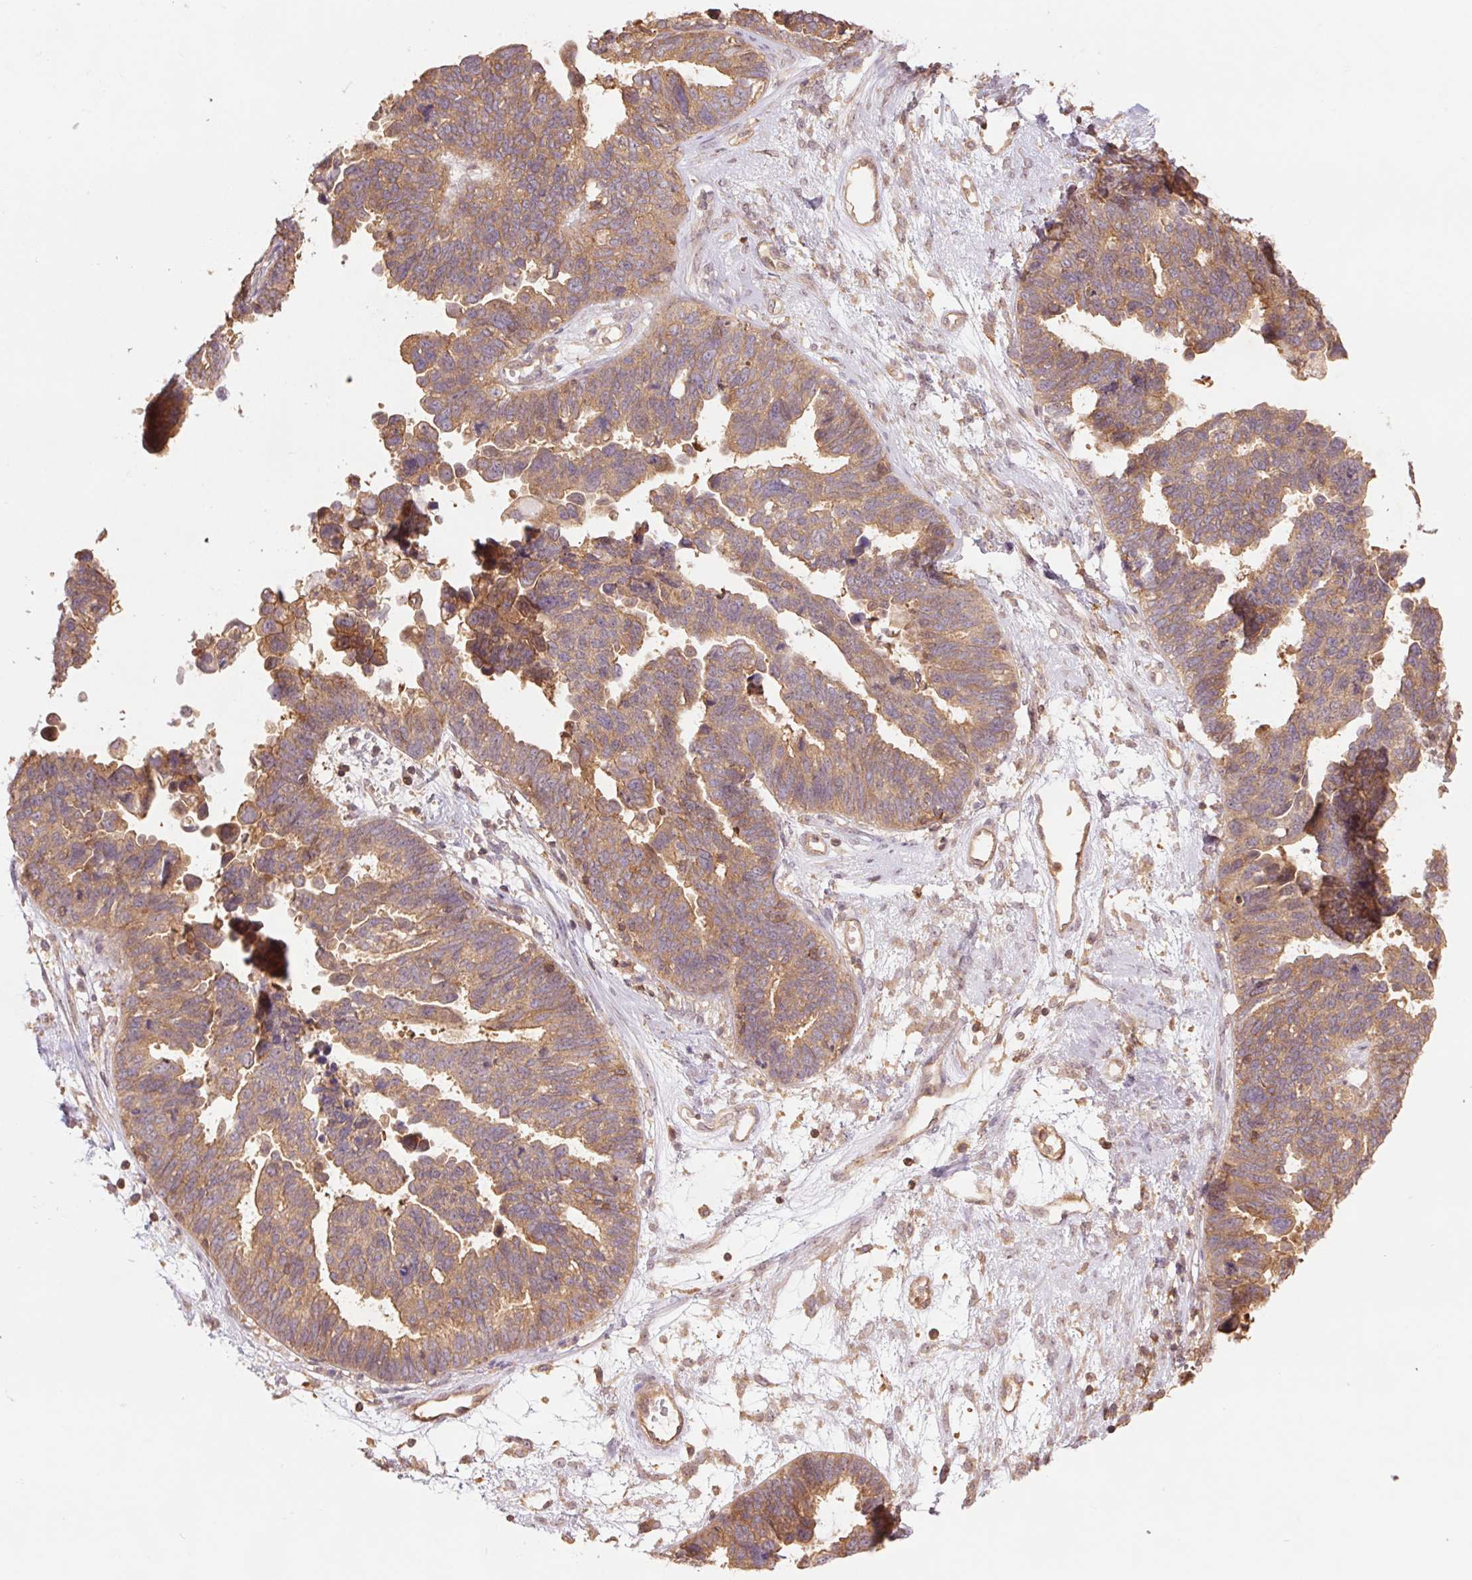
{"staining": {"intensity": "moderate", "quantity": ">75%", "location": "cytoplasmic/membranous"}, "tissue": "ovarian cancer", "cell_type": "Tumor cells", "image_type": "cancer", "snomed": [{"axis": "morphology", "description": "Cystadenocarcinoma, serous, NOS"}, {"axis": "topography", "description": "Ovary"}], "caption": "A photomicrograph of human serous cystadenocarcinoma (ovarian) stained for a protein shows moderate cytoplasmic/membranous brown staining in tumor cells. Using DAB (brown) and hematoxylin (blue) stains, captured at high magnification using brightfield microscopy.", "gene": "TUBA3D", "patient": {"sex": "female", "age": 60}}